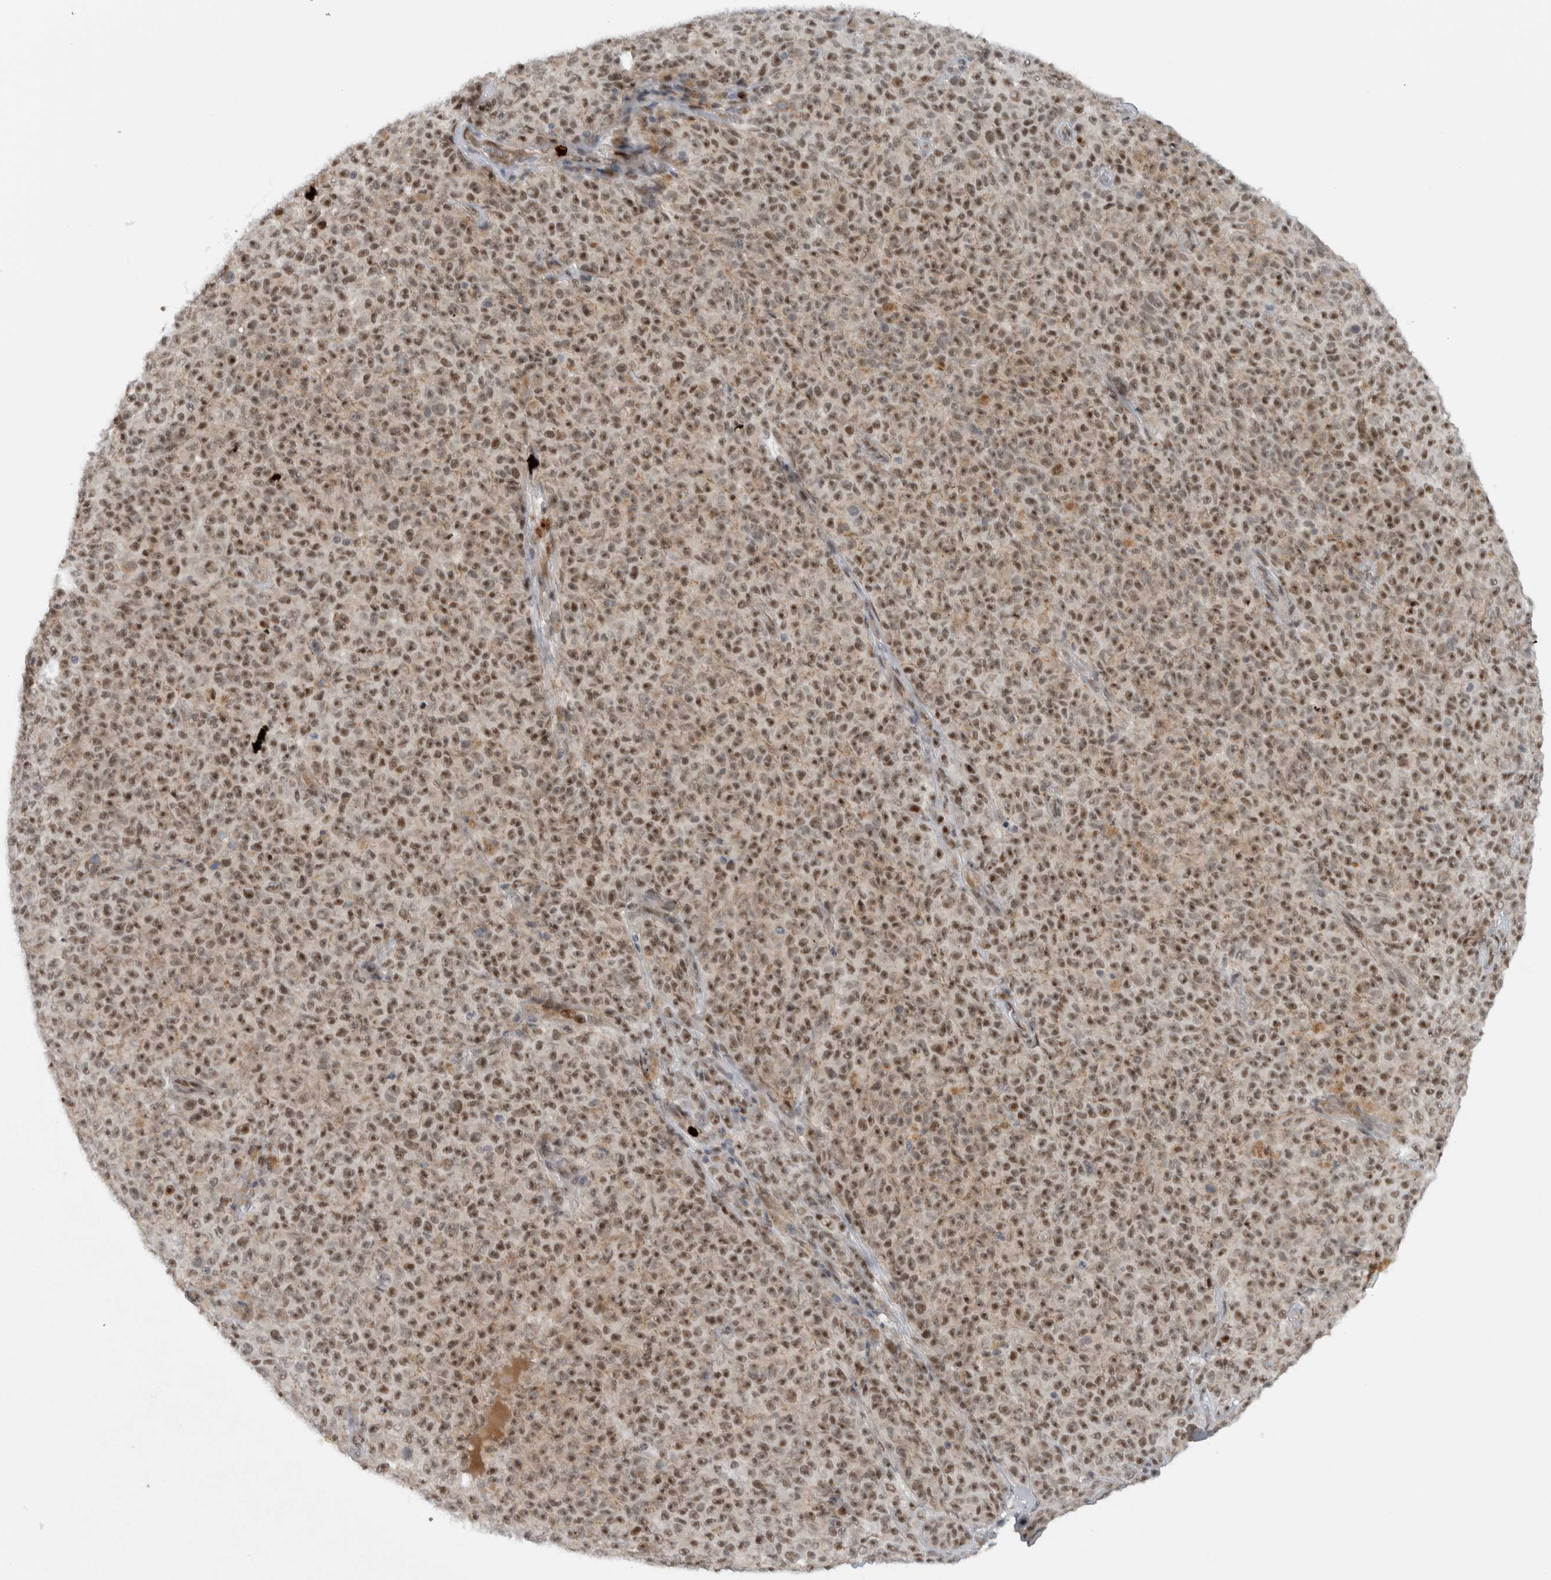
{"staining": {"intensity": "moderate", "quantity": ">75%", "location": "nuclear"}, "tissue": "melanoma", "cell_type": "Tumor cells", "image_type": "cancer", "snomed": [{"axis": "morphology", "description": "Malignant melanoma, NOS"}, {"axis": "topography", "description": "Skin"}], "caption": "This photomicrograph demonstrates immunohistochemistry (IHC) staining of human melanoma, with medium moderate nuclear positivity in about >75% of tumor cells.", "gene": "ZFP91", "patient": {"sex": "female", "age": 82}}